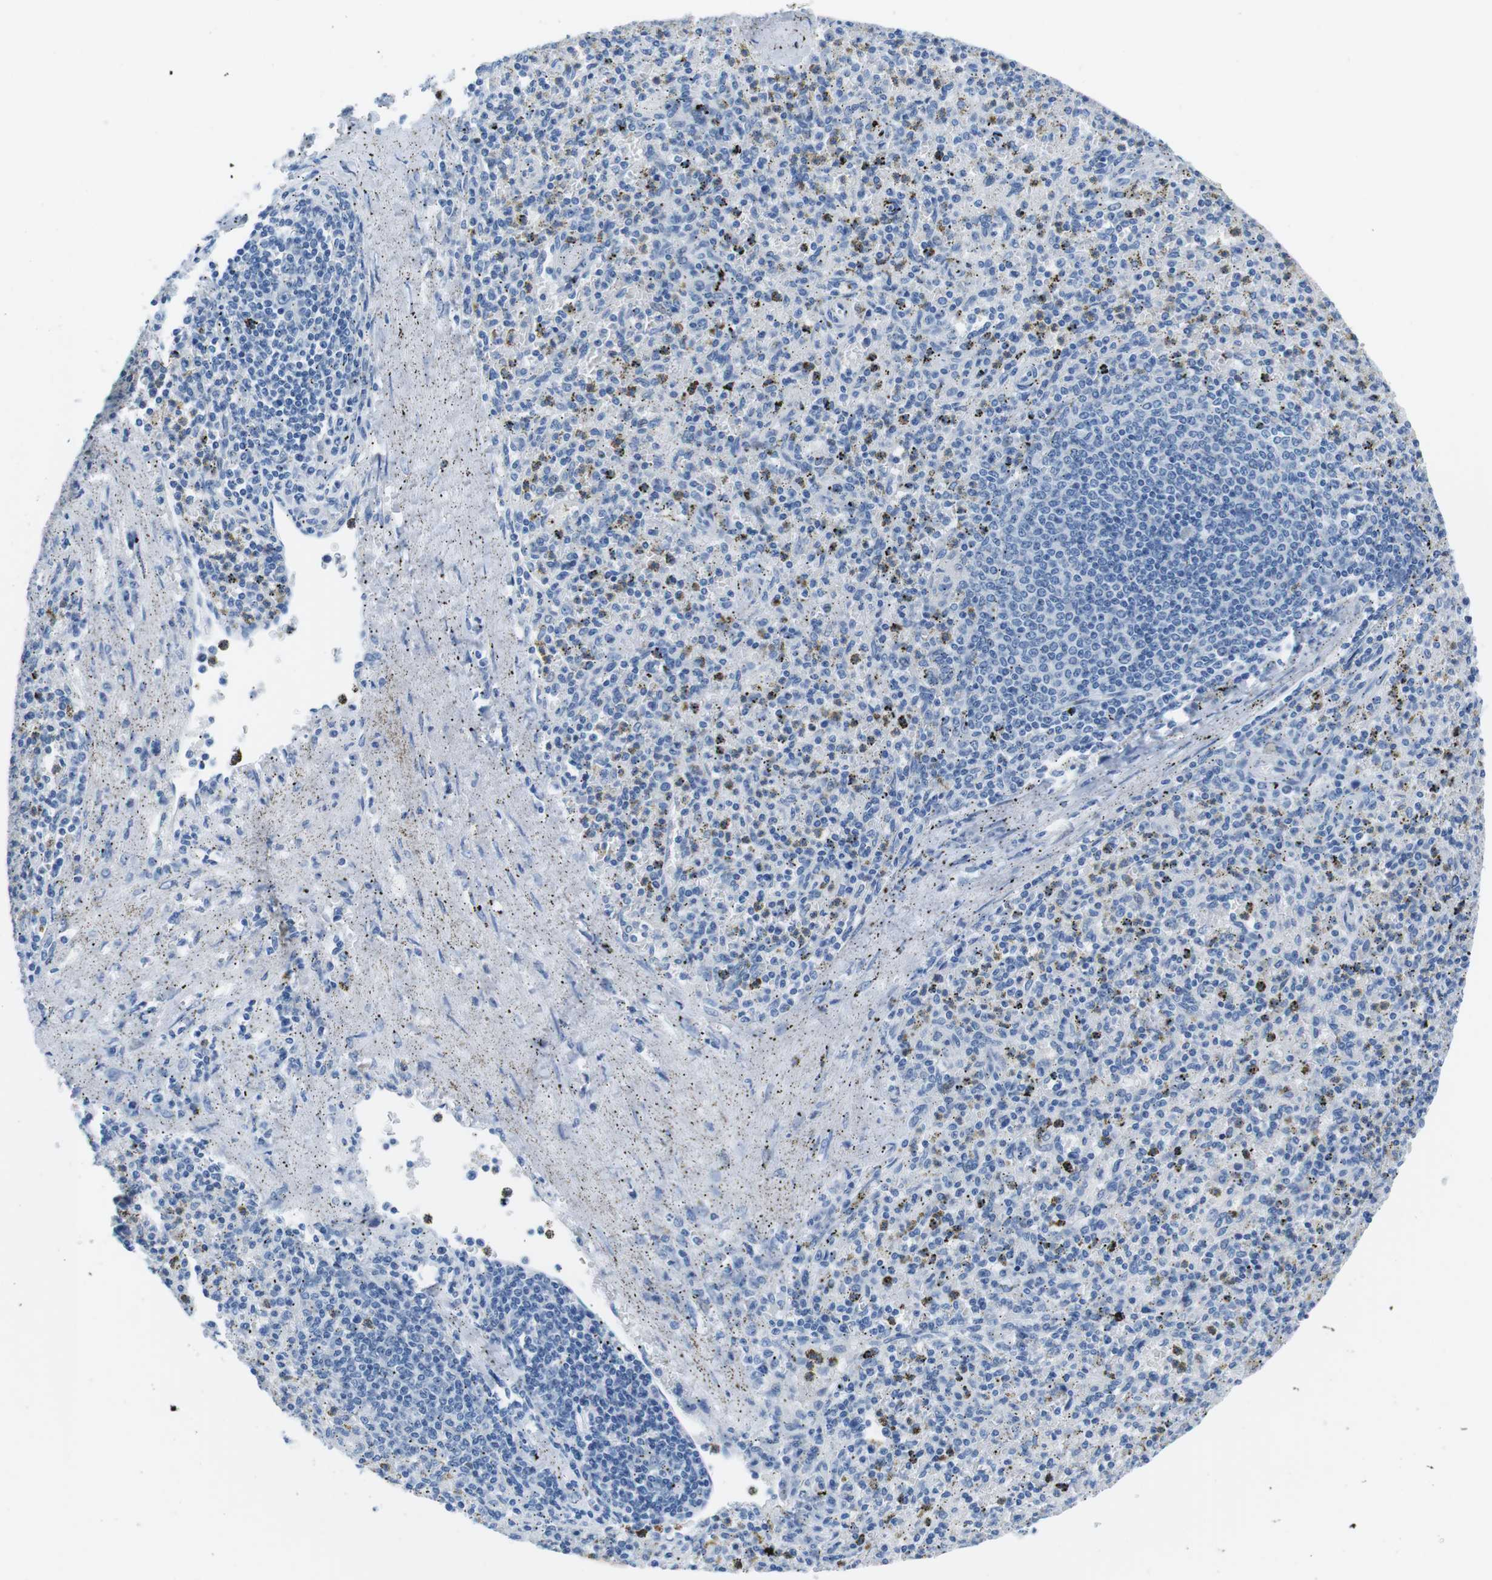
{"staining": {"intensity": "negative", "quantity": "none", "location": "none"}, "tissue": "spleen", "cell_type": "Cells in red pulp", "image_type": "normal", "snomed": [{"axis": "morphology", "description": "Normal tissue, NOS"}, {"axis": "topography", "description": "Spleen"}], "caption": "The histopathology image displays no staining of cells in red pulp in unremarkable spleen.", "gene": "MUC2", "patient": {"sex": "male", "age": 72}}